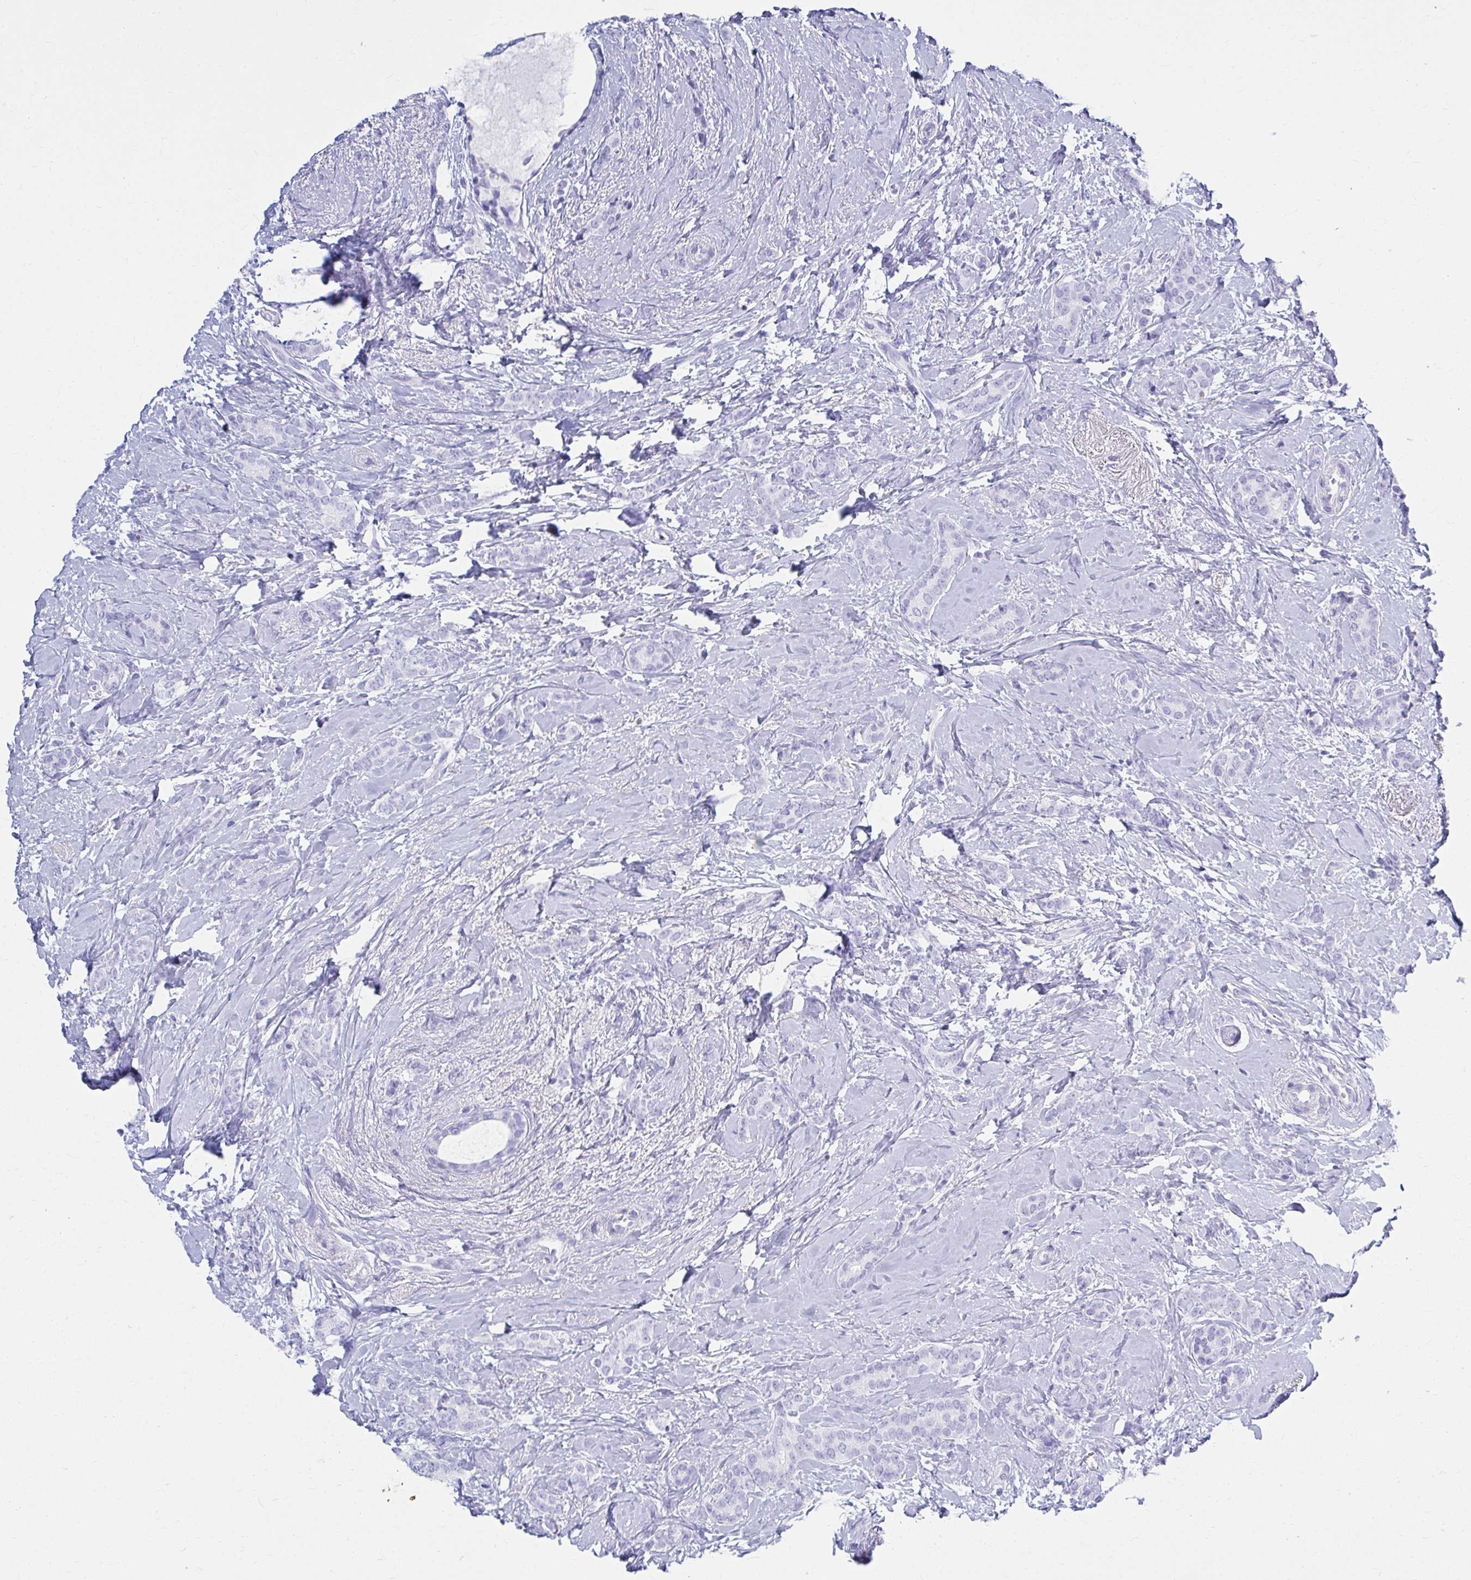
{"staining": {"intensity": "negative", "quantity": "none", "location": "none"}, "tissue": "breast cancer", "cell_type": "Tumor cells", "image_type": "cancer", "snomed": [{"axis": "morphology", "description": "Normal tissue, NOS"}, {"axis": "morphology", "description": "Duct carcinoma"}, {"axis": "topography", "description": "Breast"}], "caption": "DAB immunohistochemical staining of invasive ductal carcinoma (breast) shows no significant expression in tumor cells. (Stains: DAB (3,3'-diaminobenzidine) immunohistochemistry (IHC) with hematoxylin counter stain, Microscopy: brightfield microscopy at high magnification).", "gene": "ATP4B", "patient": {"sex": "female", "age": 77}}